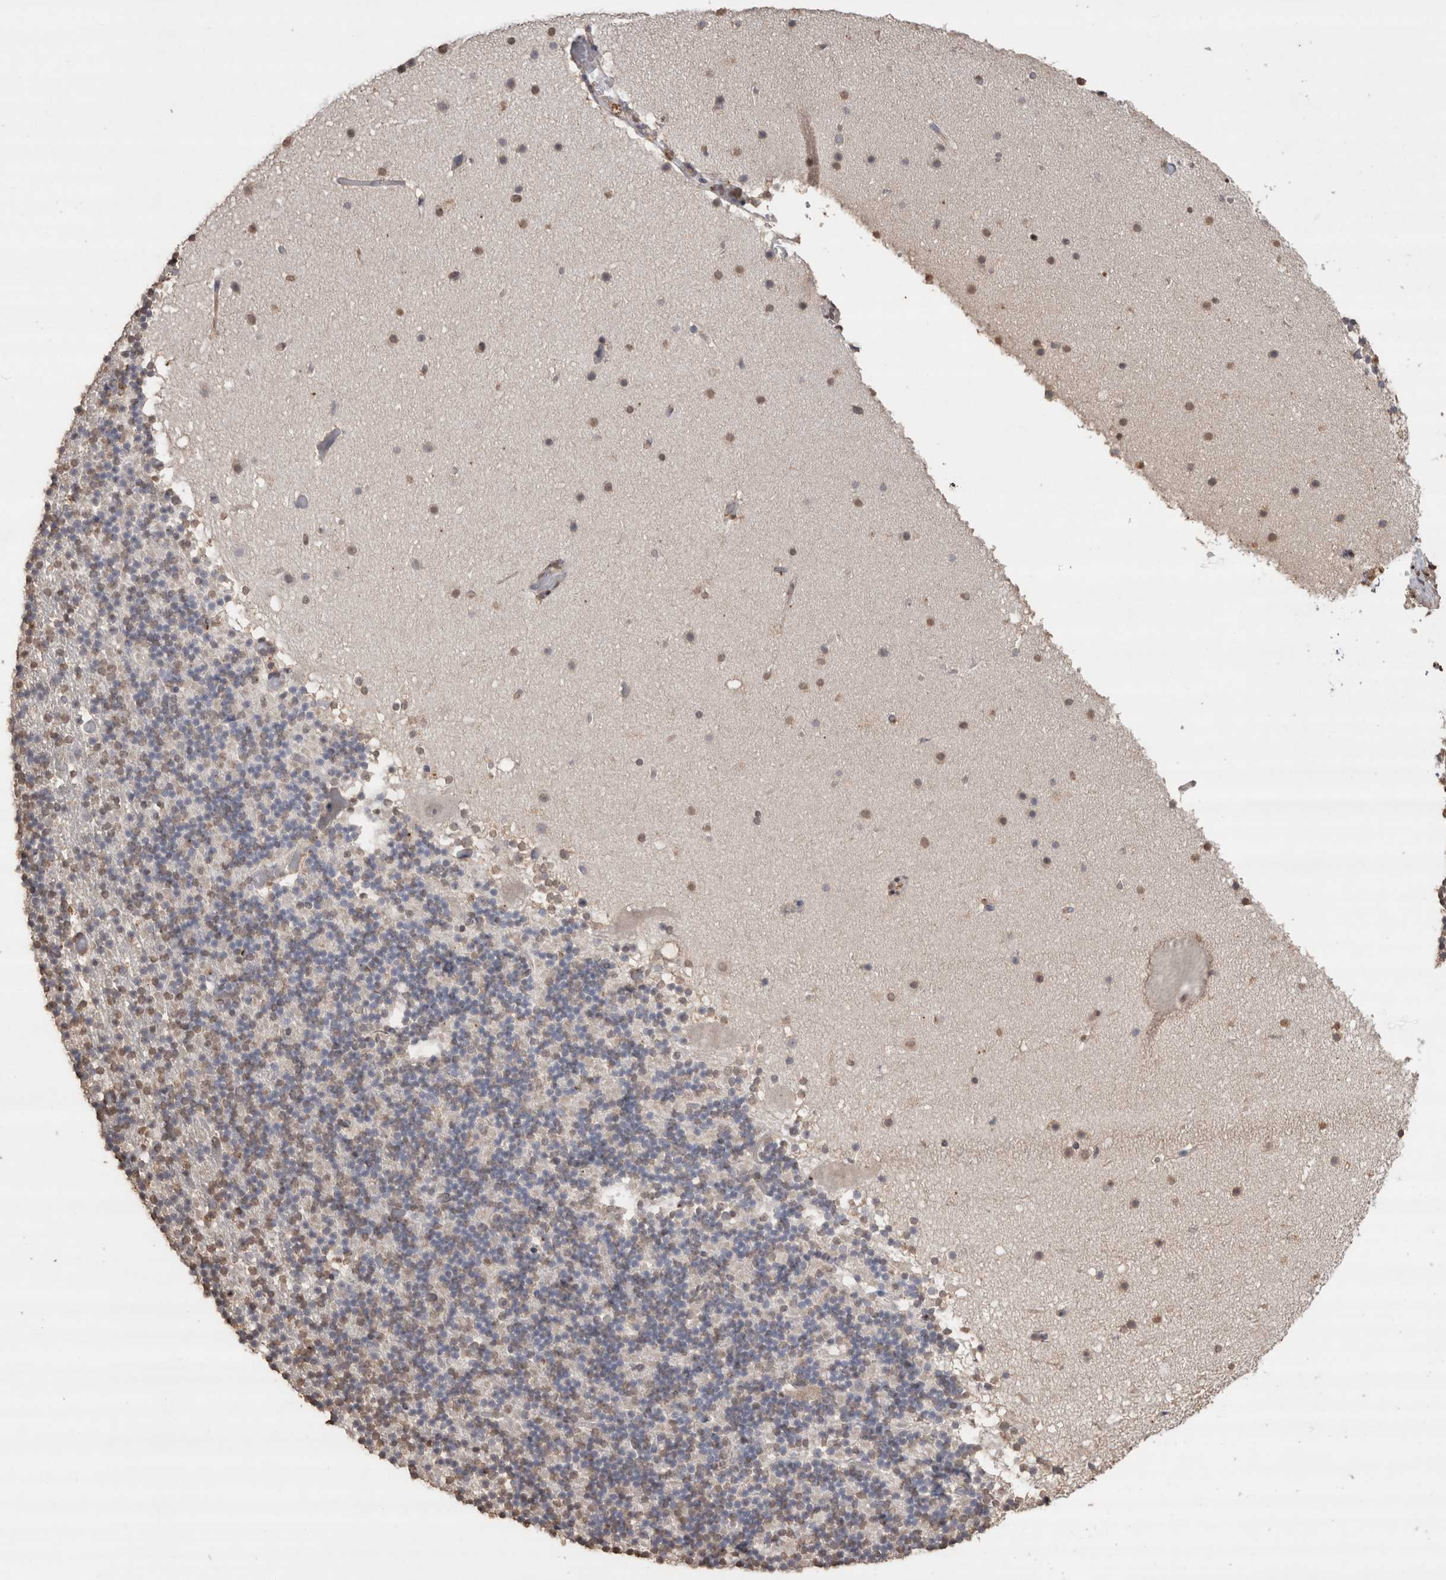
{"staining": {"intensity": "weak", "quantity": "<25%", "location": "nuclear"}, "tissue": "cerebellum", "cell_type": "Cells in granular layer", "image_type": "normal", "snomed": [{"axis": "morphology", "description": "Normal tissue, NOS"}, {"axis": "topography", "description": "Cerebellum"}], "caption": "Histopathology image shows no protein expression in cells in granular layer of unremarkable cerebellum. (DAB IHC visualized using brightfield microscopy, high magnification).", "gene": "CRELD2", "patient": {"sex": "male", "age": 57}}